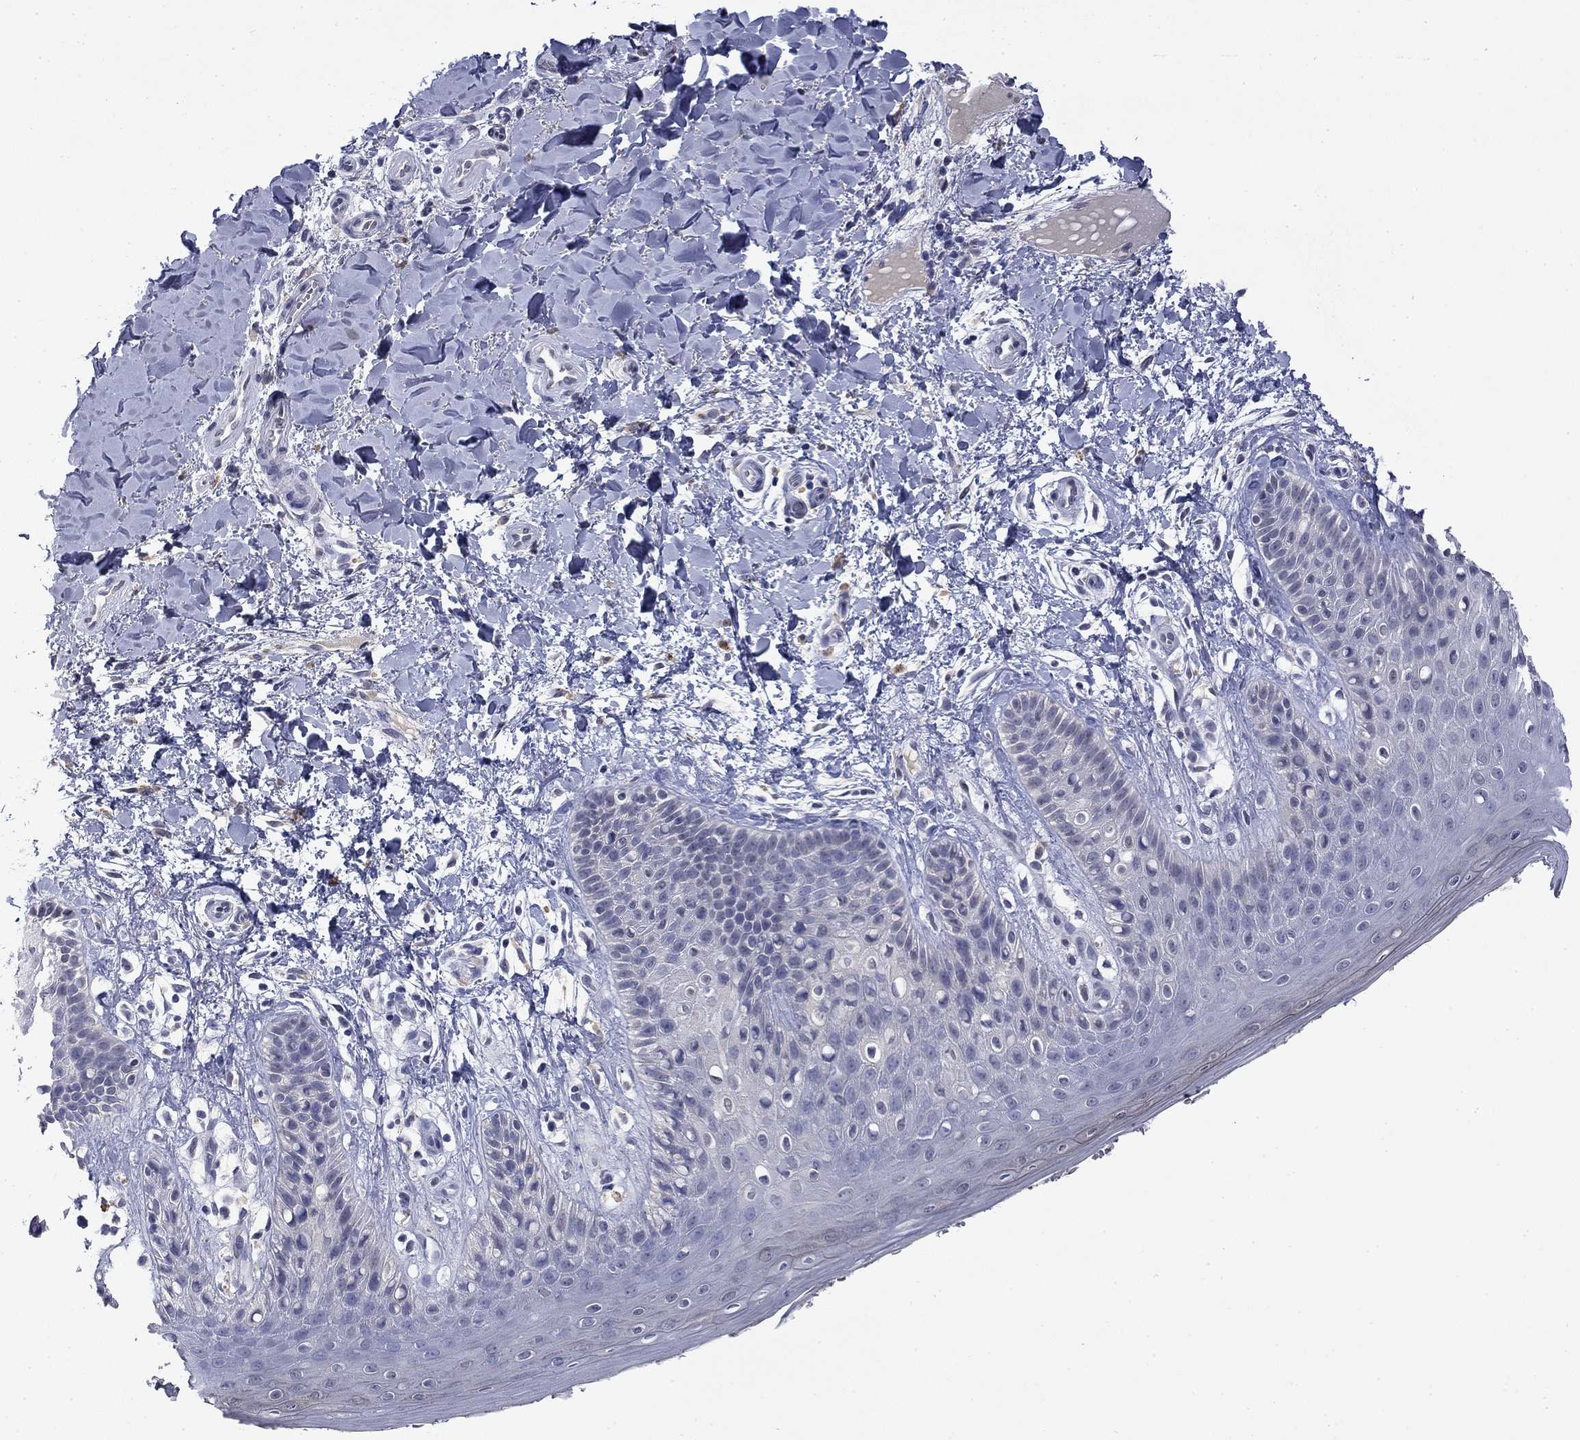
{"staining": {"intensity": "negative", "quantity": "none", "location": "none"}, "tissue": "skin", "cell_type": "Epidermal cells", "image_type": "normal", "snomed": [{"axis": "morphology", "description": "Normal tissue, NOS"}, {"axis": "topography", "description": "Anal"}], "caption": "This histopathology image is of benign skin stained with immunohistochemistry (IHC) to label a protein in brown with the nuclei are counter-stained blue. There is no positivity in epidermal cells.", "gene": "SLC51A", "patient": {"sex": "male", "age": 36}}